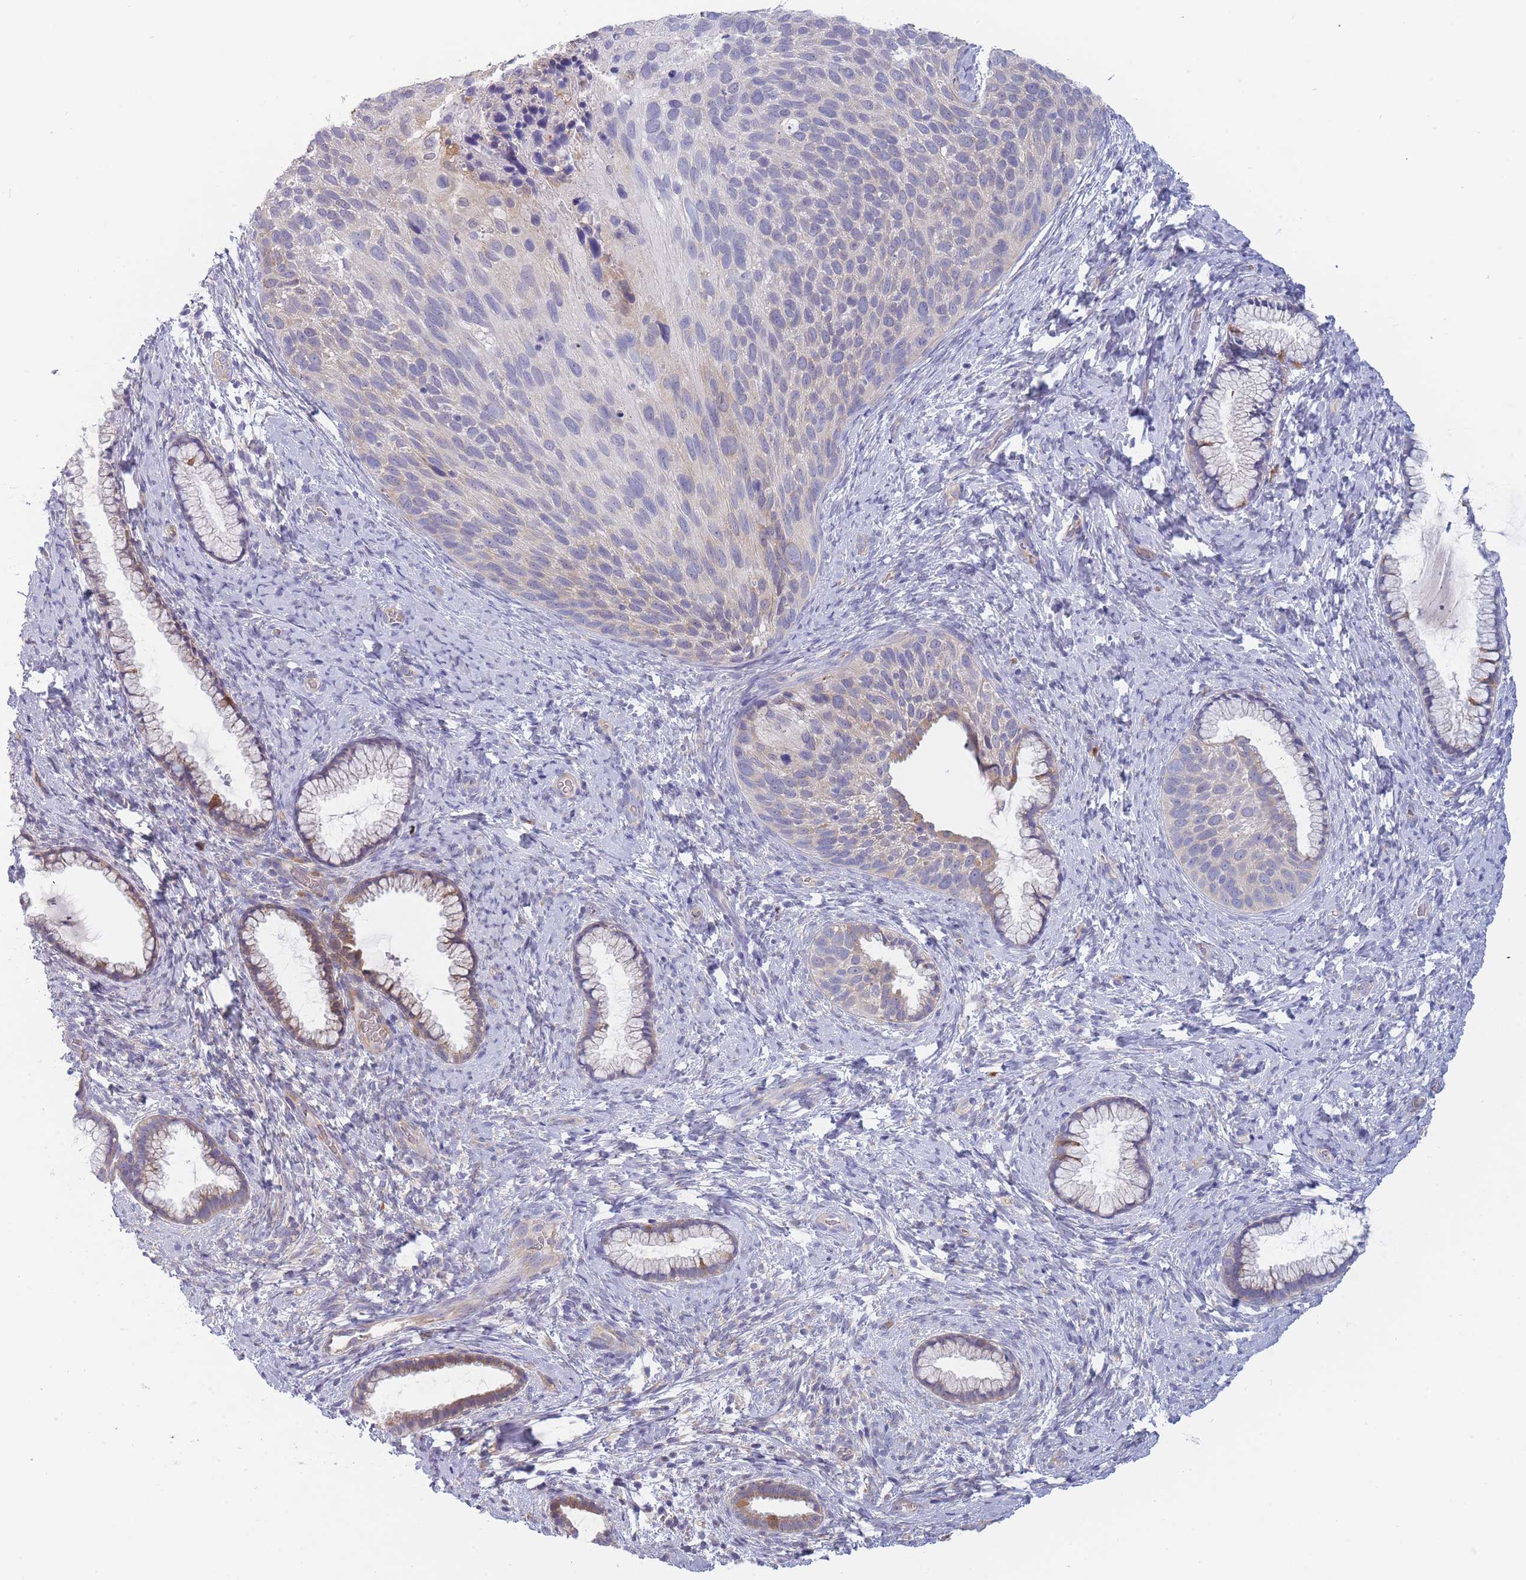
{"staining": {"intensity": "negative", "quantity": "none", "location": "none"}, "tissue": "cervical cancer", "cell_type": "Tumor cells", "image_type": "cancer", "snomed": [{"axis": "morphology", "description": "Squamous cell carcinoma, NOS"}, {"axis": "topography", "description": "Cervix"}], "caption": "Human cervical cancer (squamous cell carcinoma) stained for a protein using immunohistochemistry (IHC) shows no staining in tumor cells.", "gene": "NDUFAF6", "patient": {"sex": "female", "age": 80}}